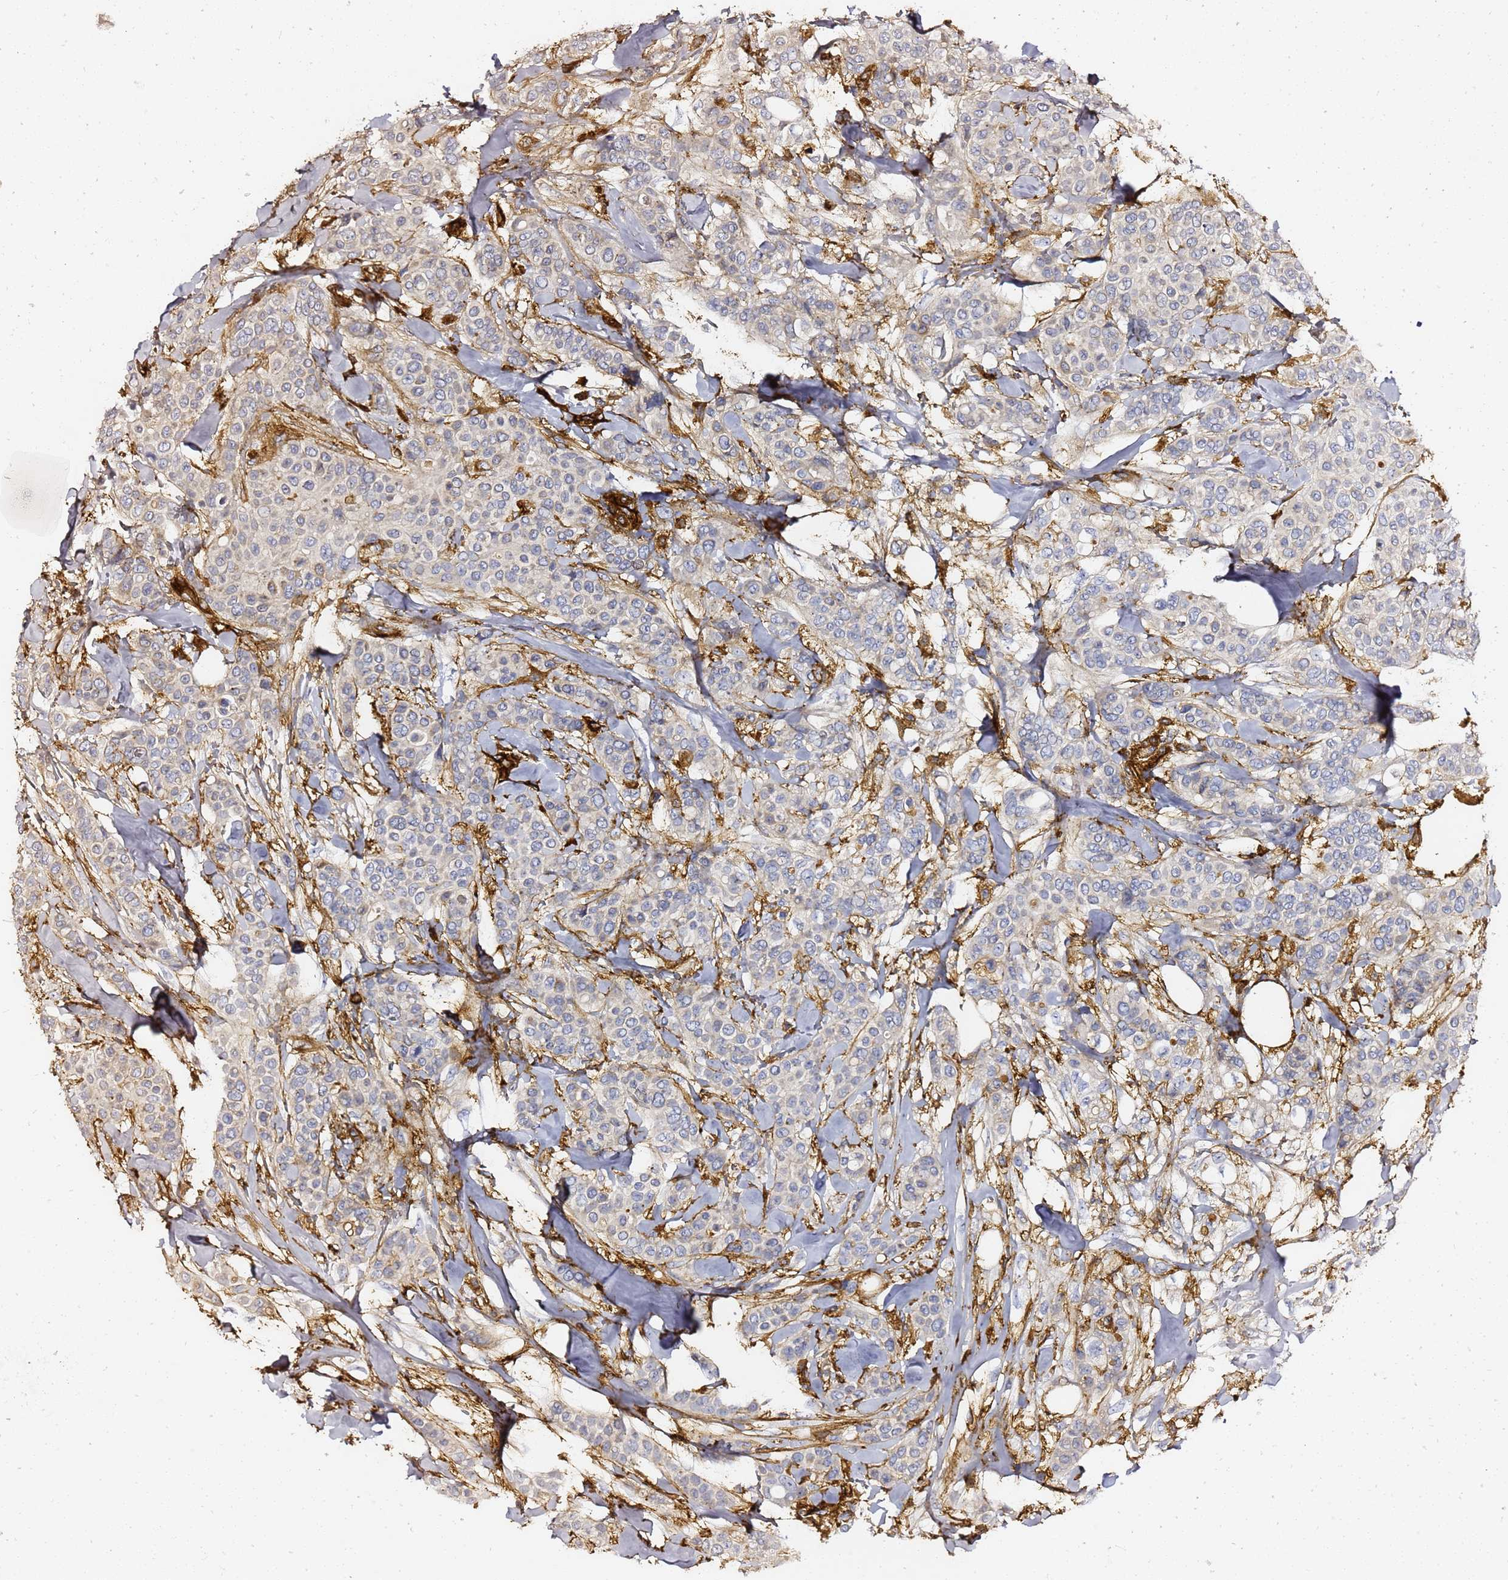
{"staining": {"intensity": "negative", "quantity": "none", "location": "none"}, "tissue": "breast cancer", "cell_type": "Tumor cells", "image_type": "cancer", "snomed": [{"axis": "morphology", "description": "Lobular carcinoma"}, {"axis": "topography", "description": "Breast"}], "caption": "A photomicrograph of breast cancer (lobular carcinoma) stained for a protein demonstrates no brown staining in tumor cells.", "gene": "ZBTB8OS", "patient": {"sex": "female", "age": 51}}